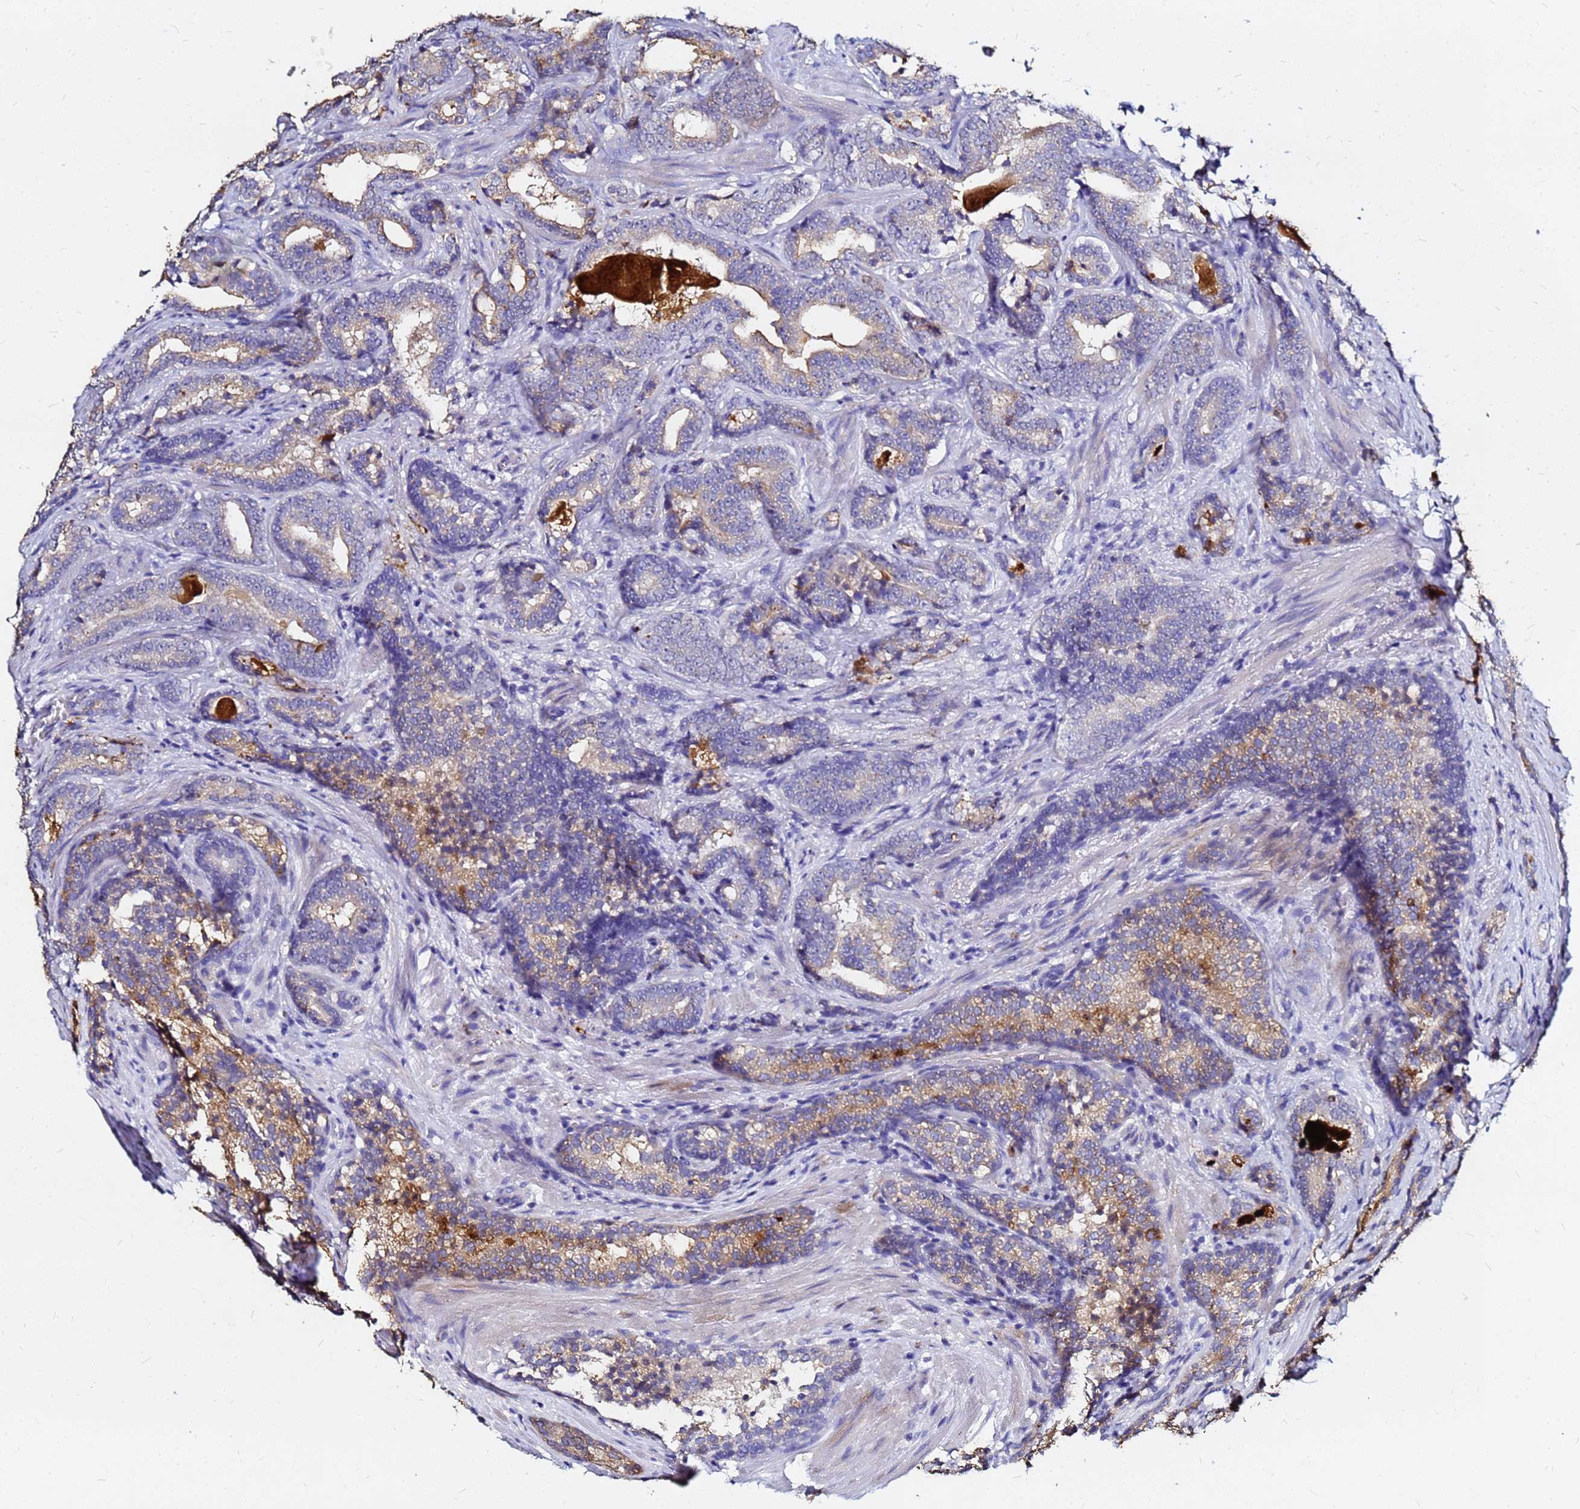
{"staining": {"intensity": "moderate", "quantity": "<25%", "location": "cytoplasmic/membranous"}, "tissue": "prostate cancer", "cell_type": "Tumor cells", "image_type": "cancer", "snomed": [{"axis": "morphology", "description": "Adenocarcinoma, Low grade"}, {"axis": "topography", "description": "Prostate"}], "caption": "This histopathology image displays immunohistochemistry staining of prostate cancer (adenocarcinoma (low-grade)), with low moderate cytoplasmic/membranous staining in about <25% of tumor cells.", "gene": "FAM183A", "patient": {"sex": "male", "age": 58}}